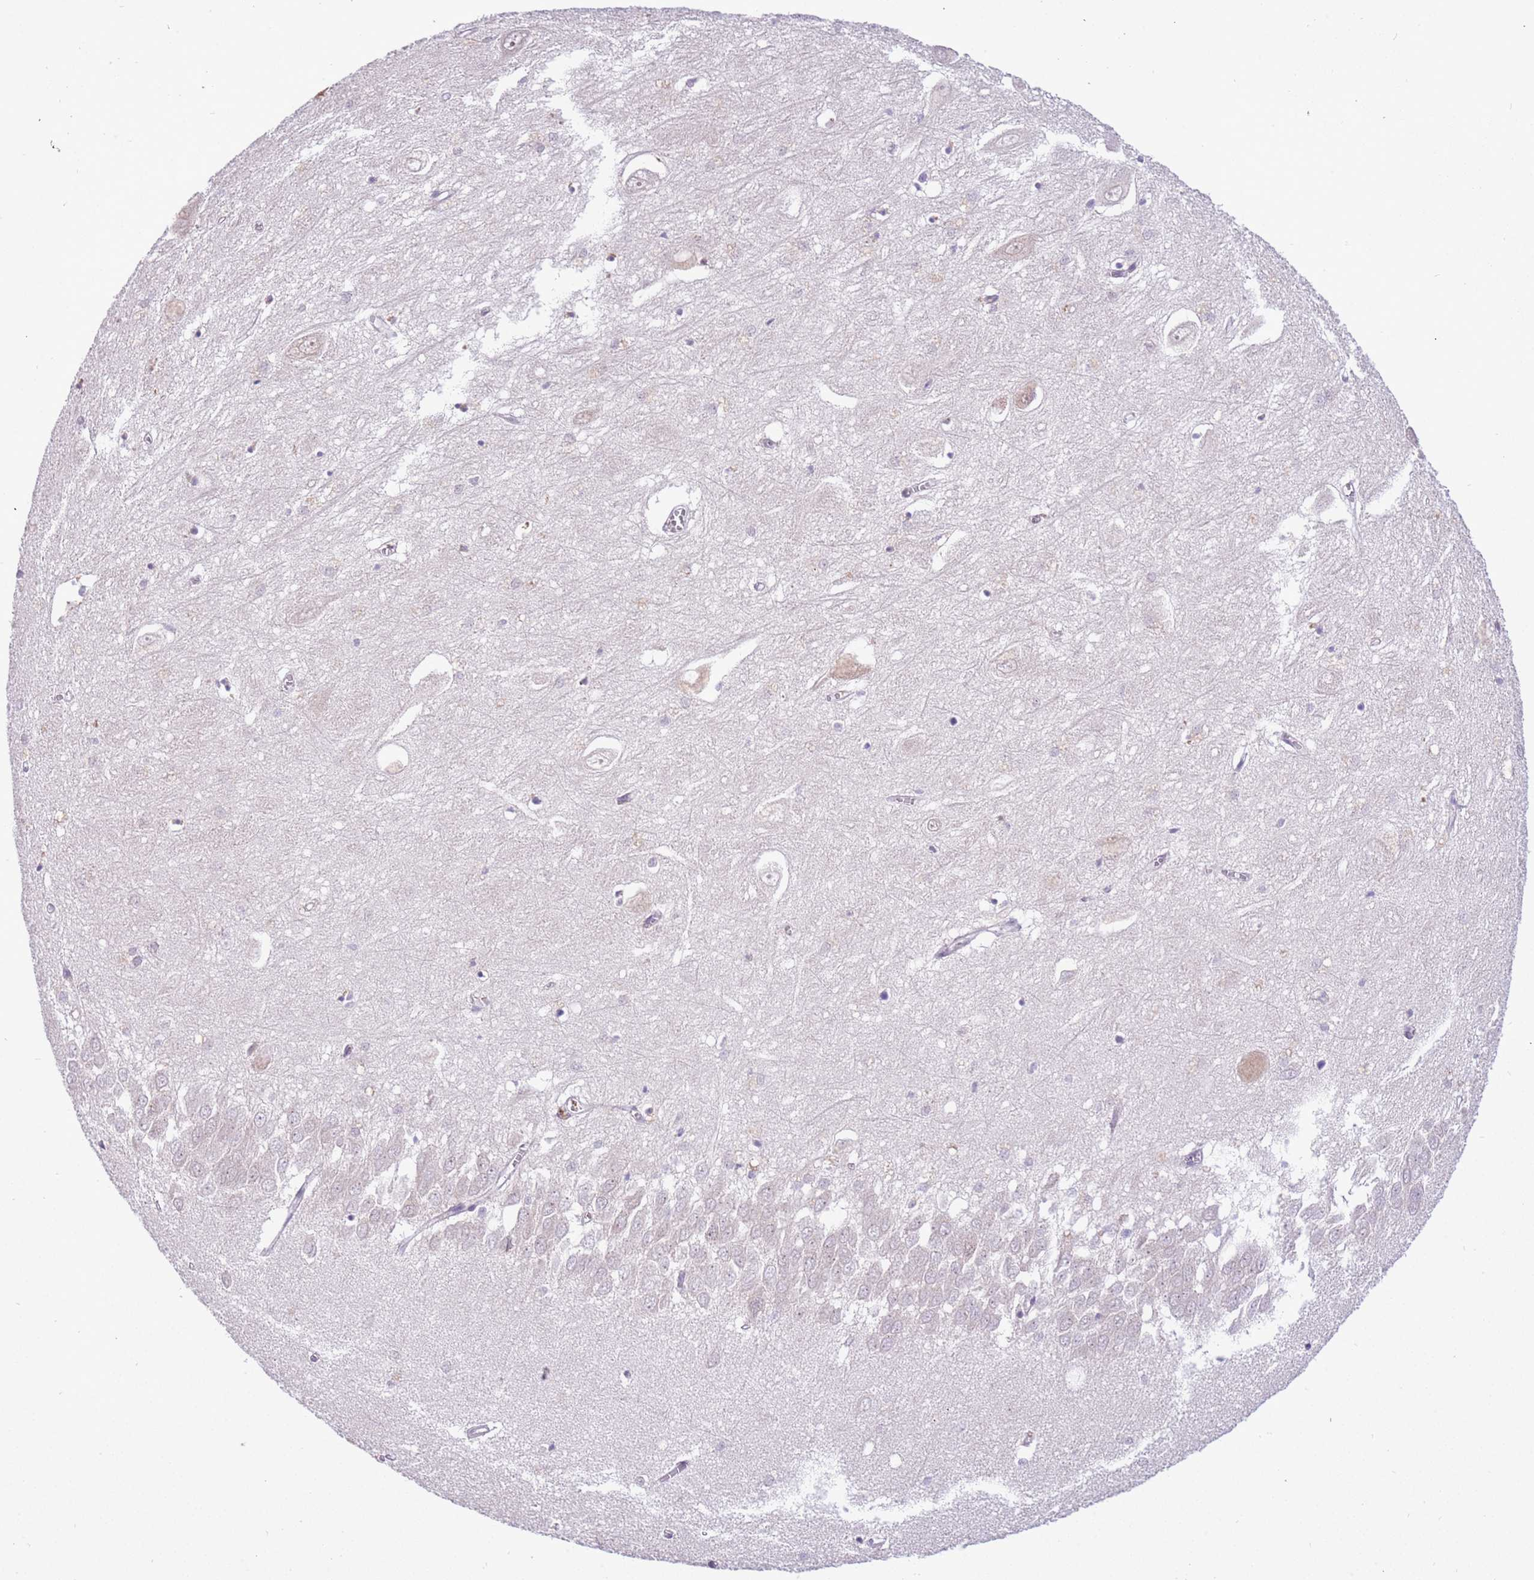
{"staining": {"intensity": "negative", "quantity": "none", "location": "none"}, "tissue": "hippocampus", "cell_type": "Glial cells", "image_type": "normal", "snomed": [{"axis": "morphology", "description": "Normal tissue, NOS"}, {"axis": "topography", "description": "Hippocampus"}], "caption": "Immunohistochemistry photomicrograph of normal hippocampus: hippocampus stained with DAB exhibits no significant protein expression in glial cells.", "gene": "MAGEF1", "patient": {"sex": "female", "age": 64}}